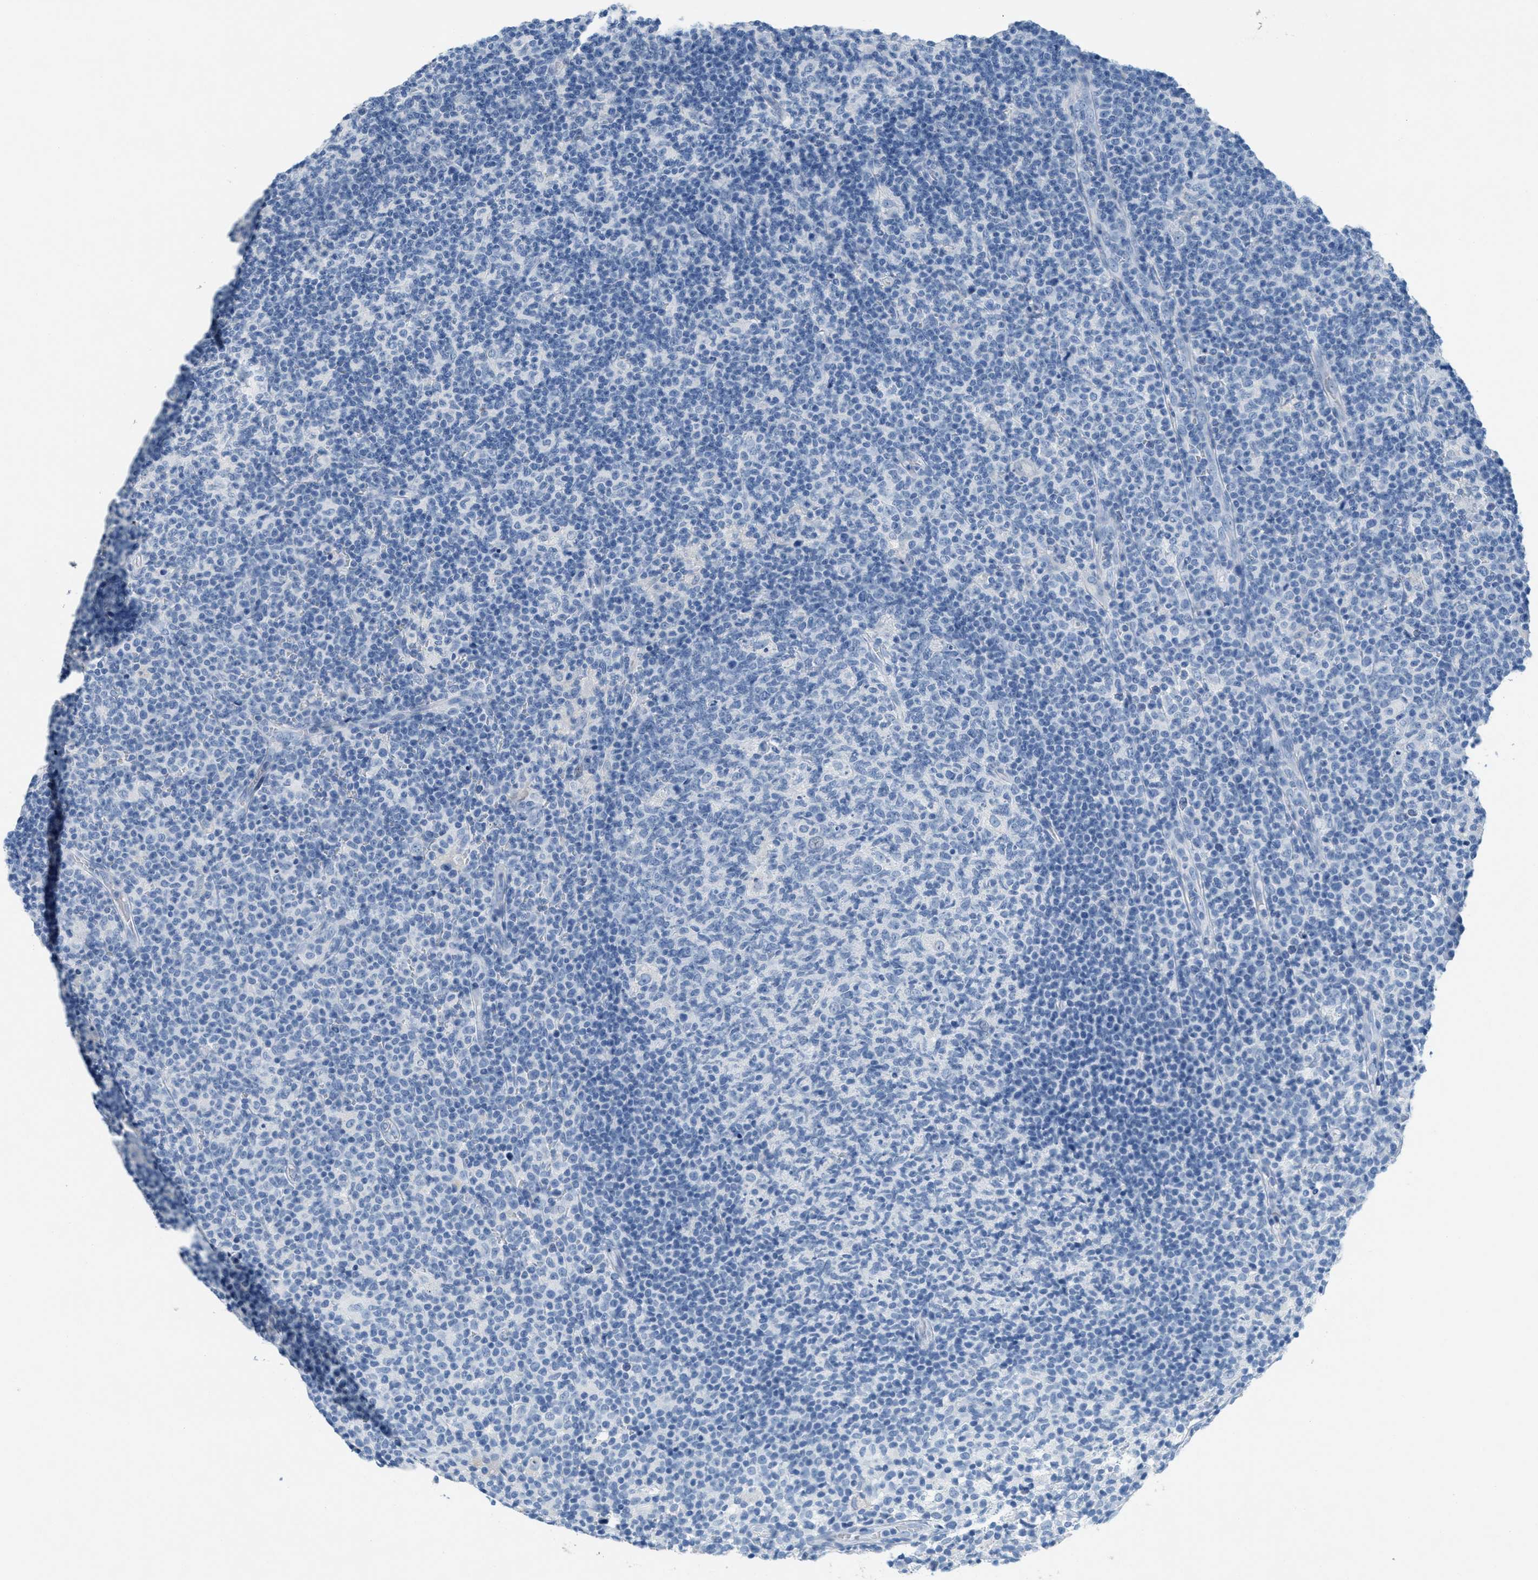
{"staining": {"intensity": "negative", "quantity": "none", "location": "none"}, "tissue": "lymph node", "cell_type": "Germinal center cells", "image_type": "normal", "snomed": [{"axis": "morphology", "description": "Normal tissue, NOS"}, {"axis": "morphology", "description": "Inflammation, NOS"}, {"axis": "topography", "description": "Lymph node"}], "caption": "This is a micrograph of IHC staining of unremarkable lymph node, which shows no positivity in germinal center cells.", "gene": "GPM6A", "patient": {"sex": "male", "age": 55}}